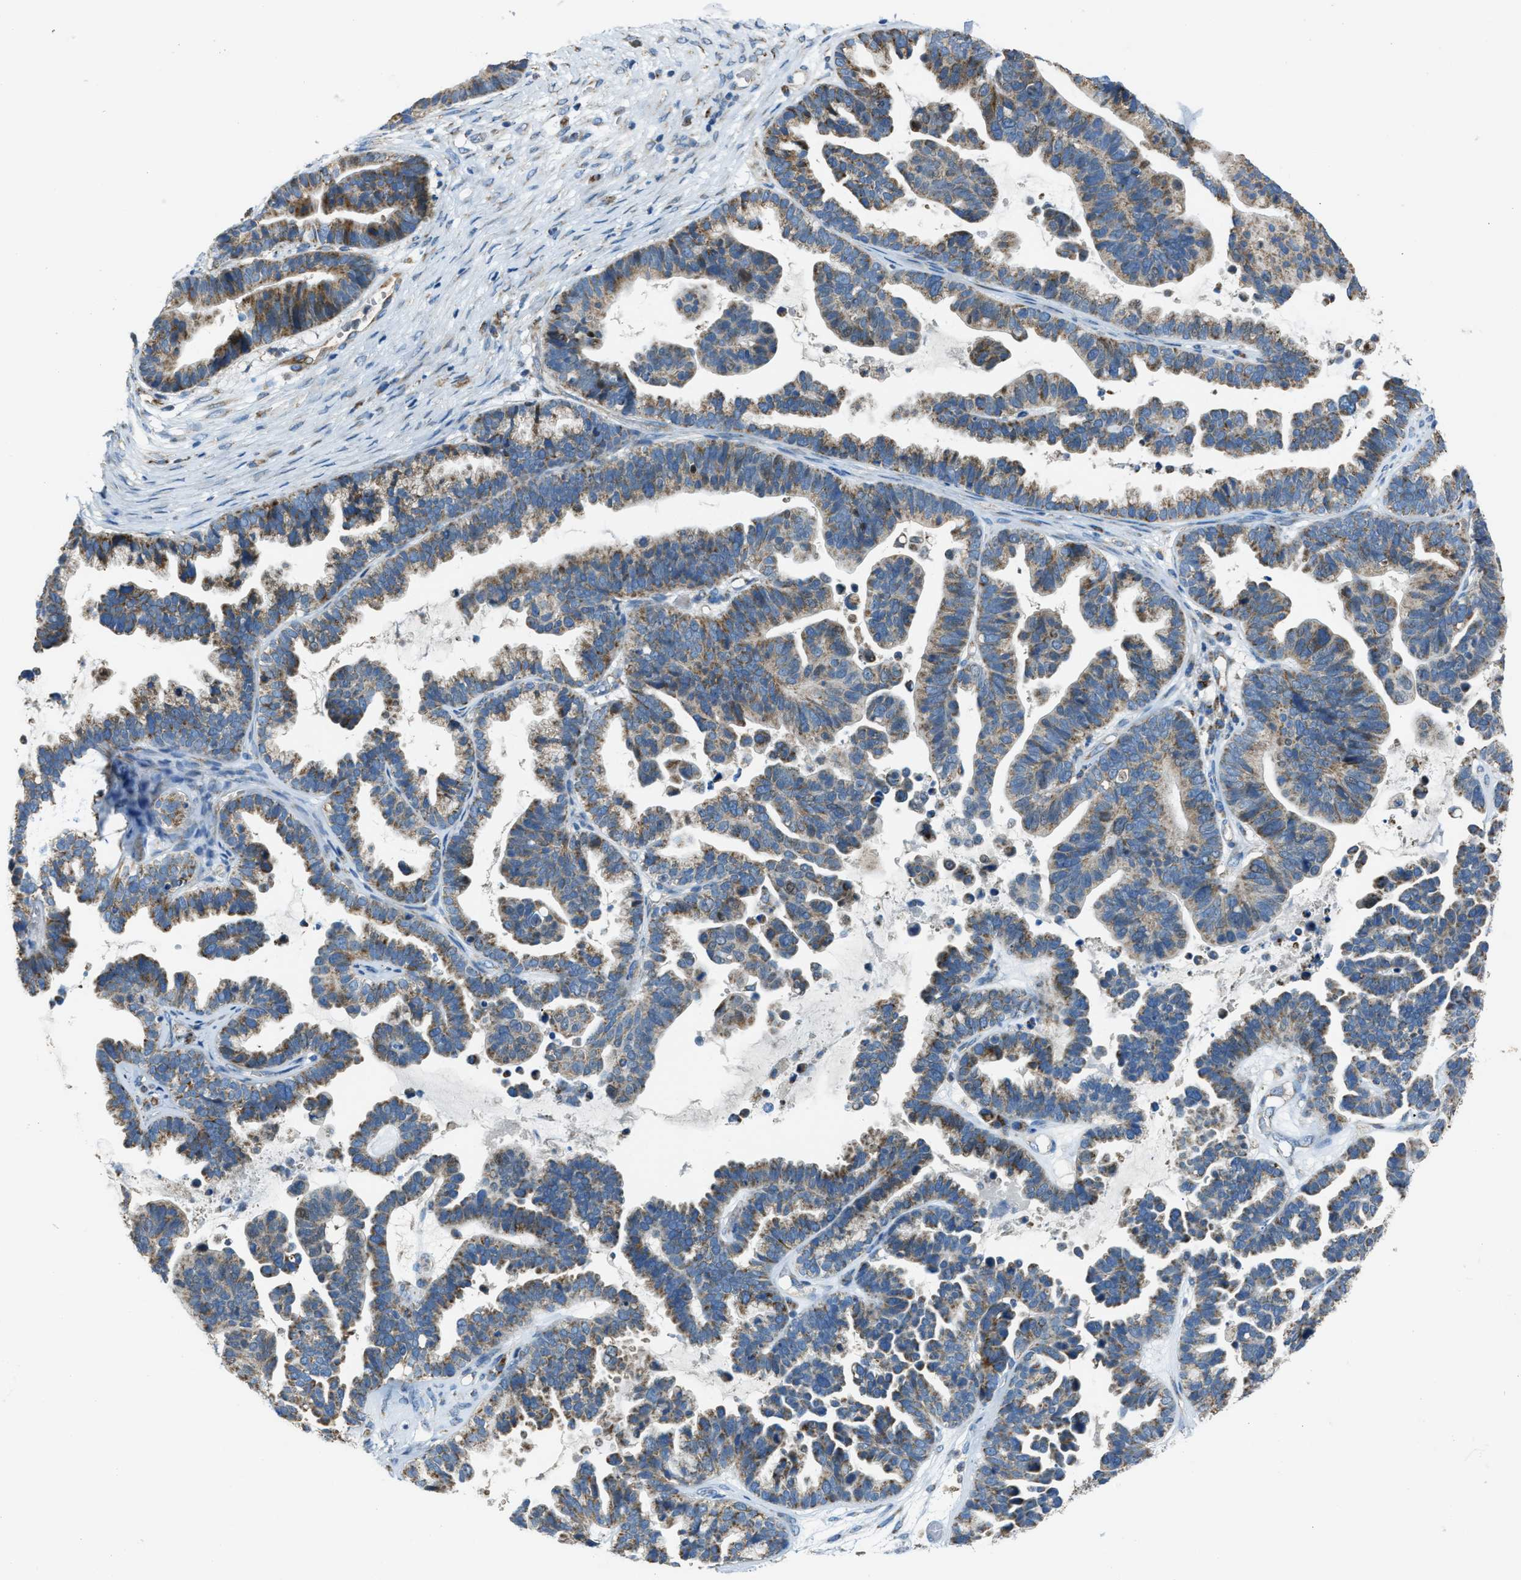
{"staining": {"intensity": "moderate", "quantity": ">75%", "location": "cytoplasmic/membranous"}, "tissue": "ovarian cancer", "cell_type": "Tumor cells", "image_type": "cancer", "snomed": [{"axis": "morphology", "description": "Cystadenocarcinoma, serous, NOS"}, {"axis": "topography", "description": "Ovary"}], "caption": "Tumor cells exhibit medium levels of moderate cytoplasmic/membranous staining in approximately >75% of cells in ovarian cancer.", "gene": "SLC25A11", "patient": {"sex": "female", "age": 56}}